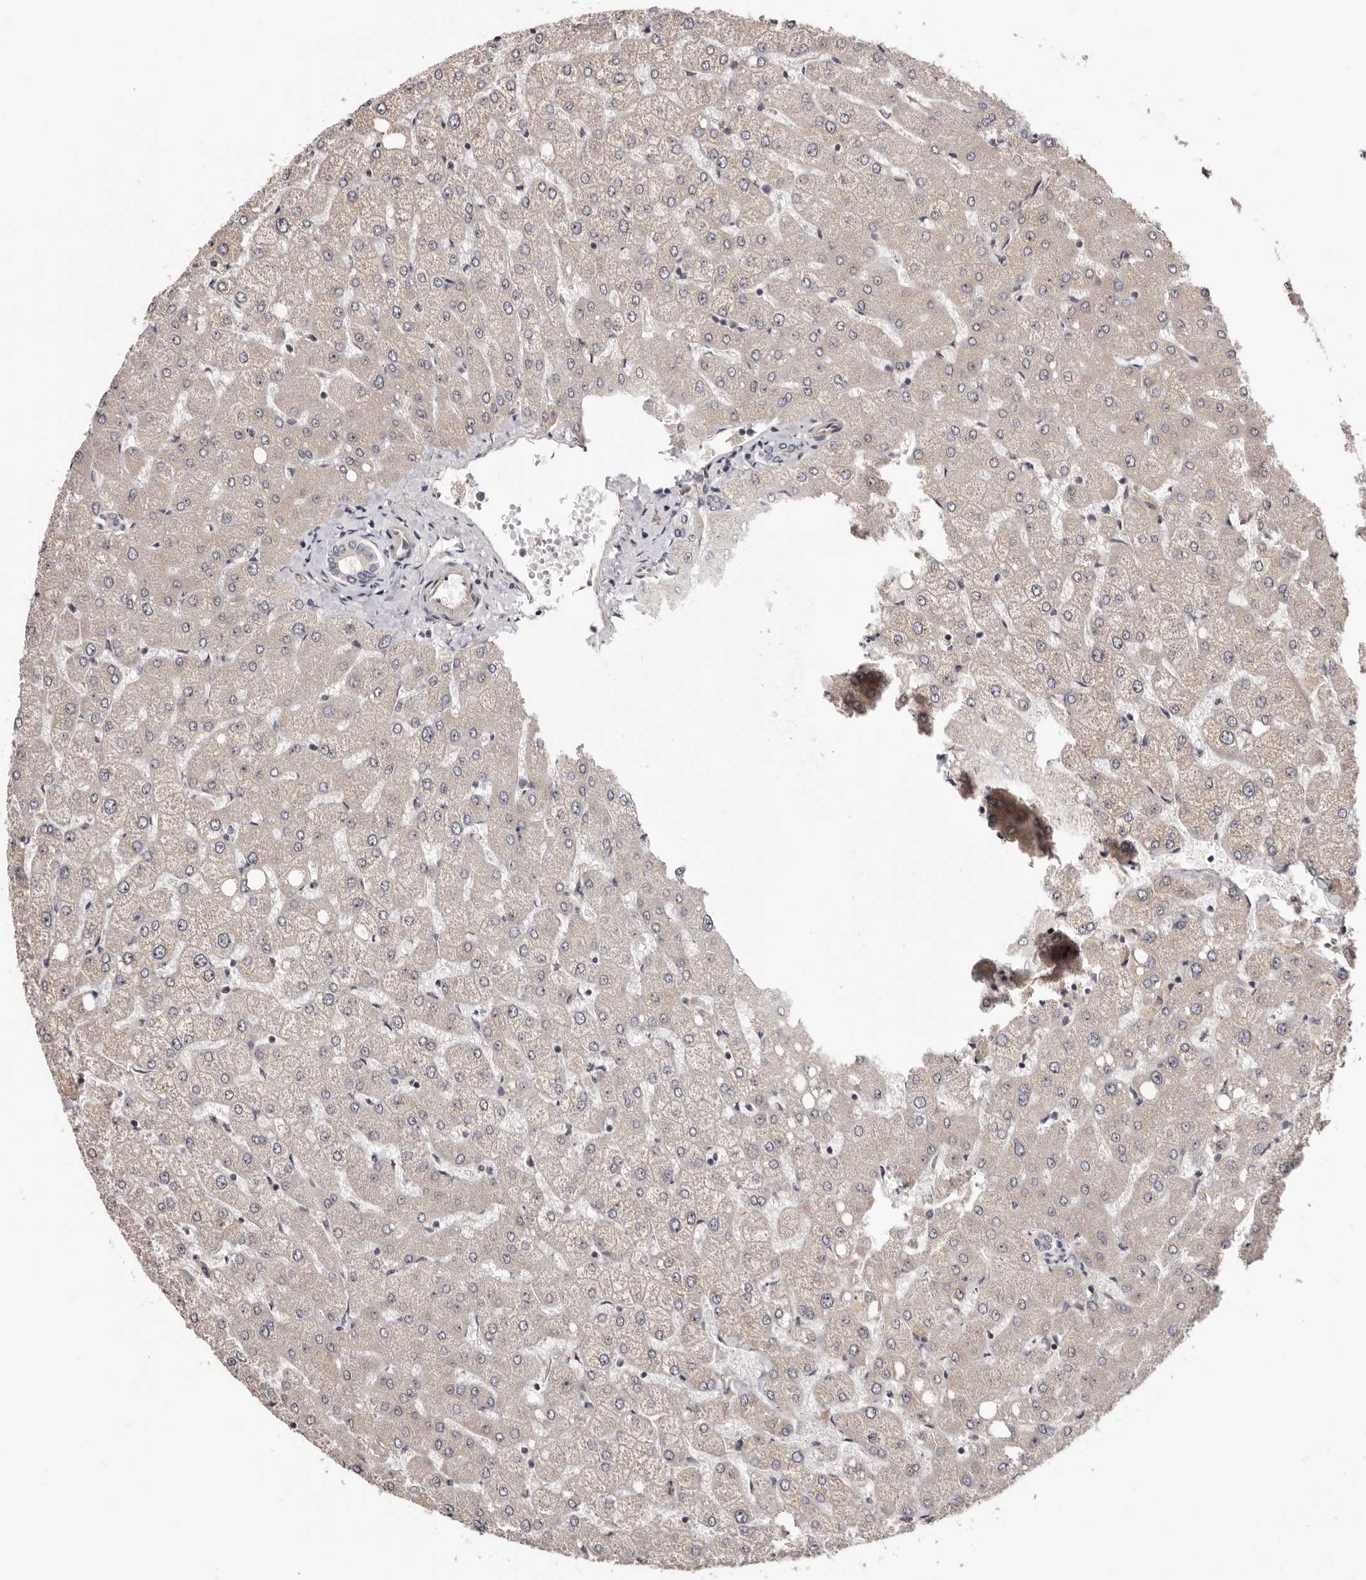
{"staining": {"intensity": "negative", "quantity": "none", "location": "none"}, "tissue": "liver", "cell_type": "Cholangiocytes", "image_type": "normal", "snomed": [{"axis": "morphology", "description": "Normal tissue, NOS"}, {"axis": "topography", "description": "Liver"}], "caption": "An IHC histopathology image of normal liver is shown. There is no staining in cholangiocytes of liver.", "gene": "NOL12", "patient": {"sex": "female", "age": 54}}